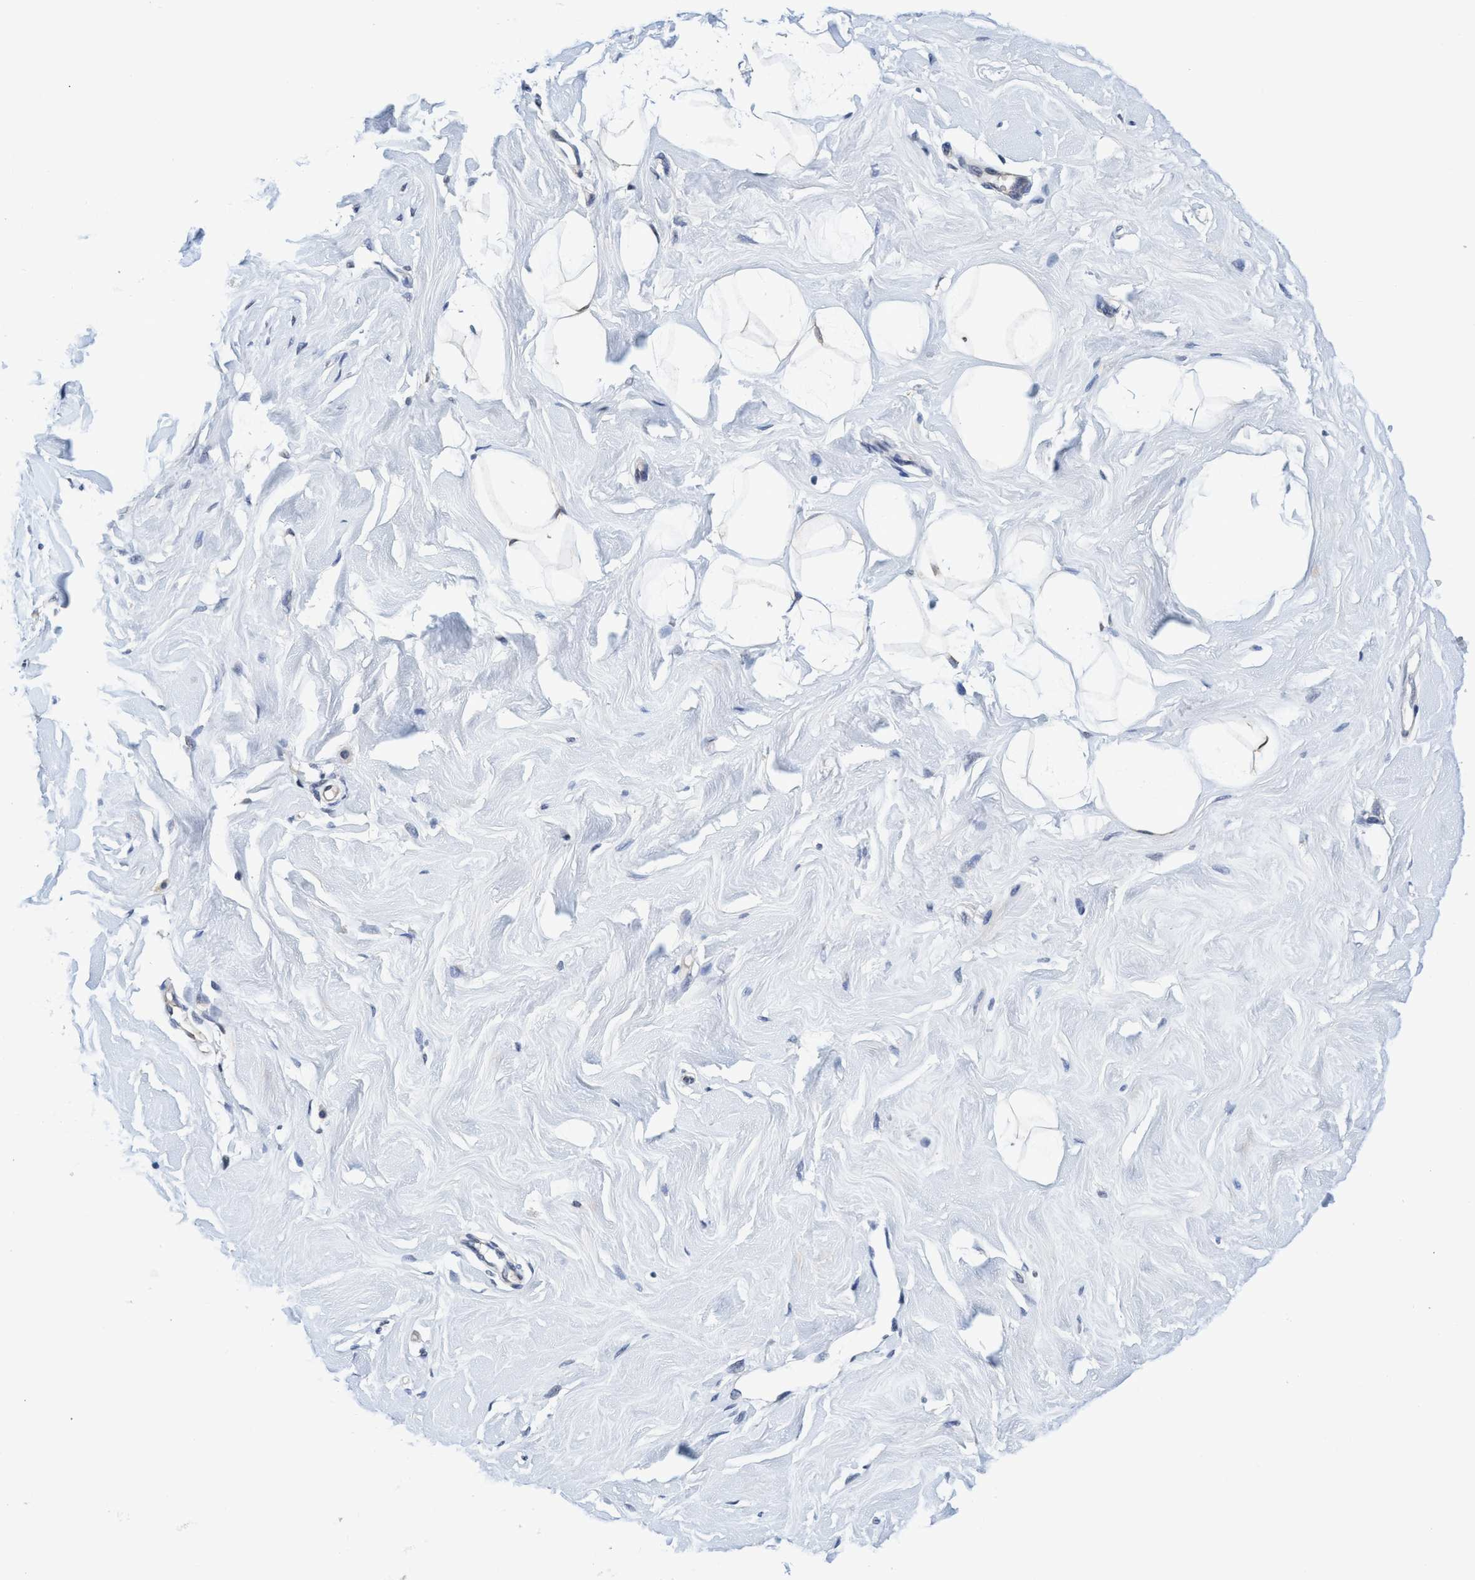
{"staining": {"intensity": "negative", "quantity": "none", "location": "none"}, "tissue": "breast", "cell_type": "Adipocytes", "image_type": "normal", "snomed": [{"axis": "morphology", "description": "Normal tissue, NOS"}, {"axis": "topography", "description": "Breast"}], "caption": "DAB immunohistochemical staining of normal breast displays no significant positivity in adipocytes. (Brightfield microscopy of DAB (3,3'-diaminobenzidine) IHC at high magnification).", "gene": "PSMD12", "patient": {"sex": "female", "age": 23}}